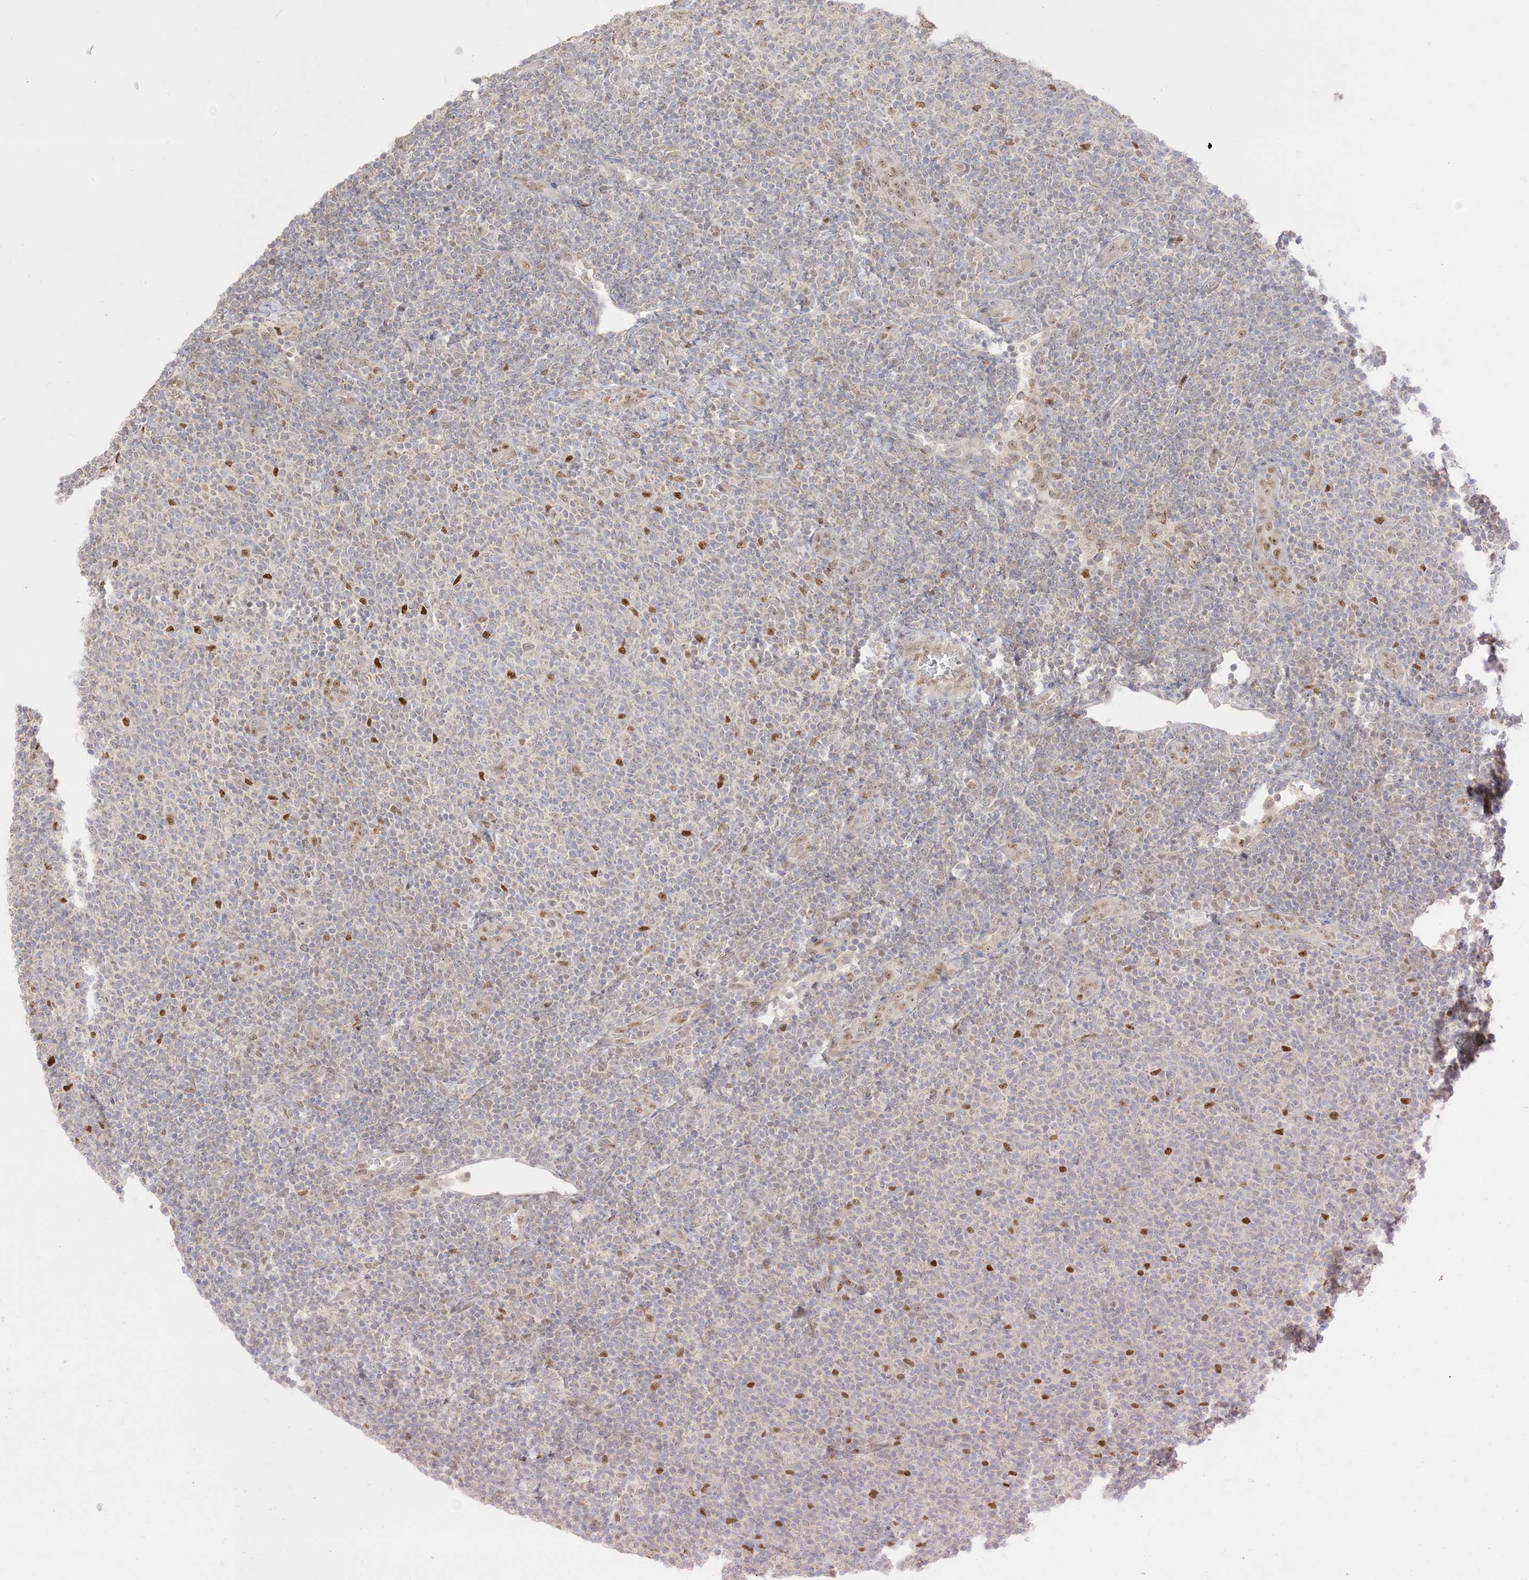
{"staining": {"intensity": "weak", "quantity": "<25%", "location": "nuclear"}, "tissue": "lymphoma", "cell_type": "Tumor cells", "image_type": "cancer", "snomed": [{"axis": "morphology", "description": "Malignant lymphoma, non-Hodgkin's type, Low grade"}, {"axis": "topography", "description": "Lymph node"}], "caption": "Immunohistochemistry of lymphoma reveals no staining in tumor cells.", "gene": "BHLHE40", "patient": {"sex": "male", "age": 66}}